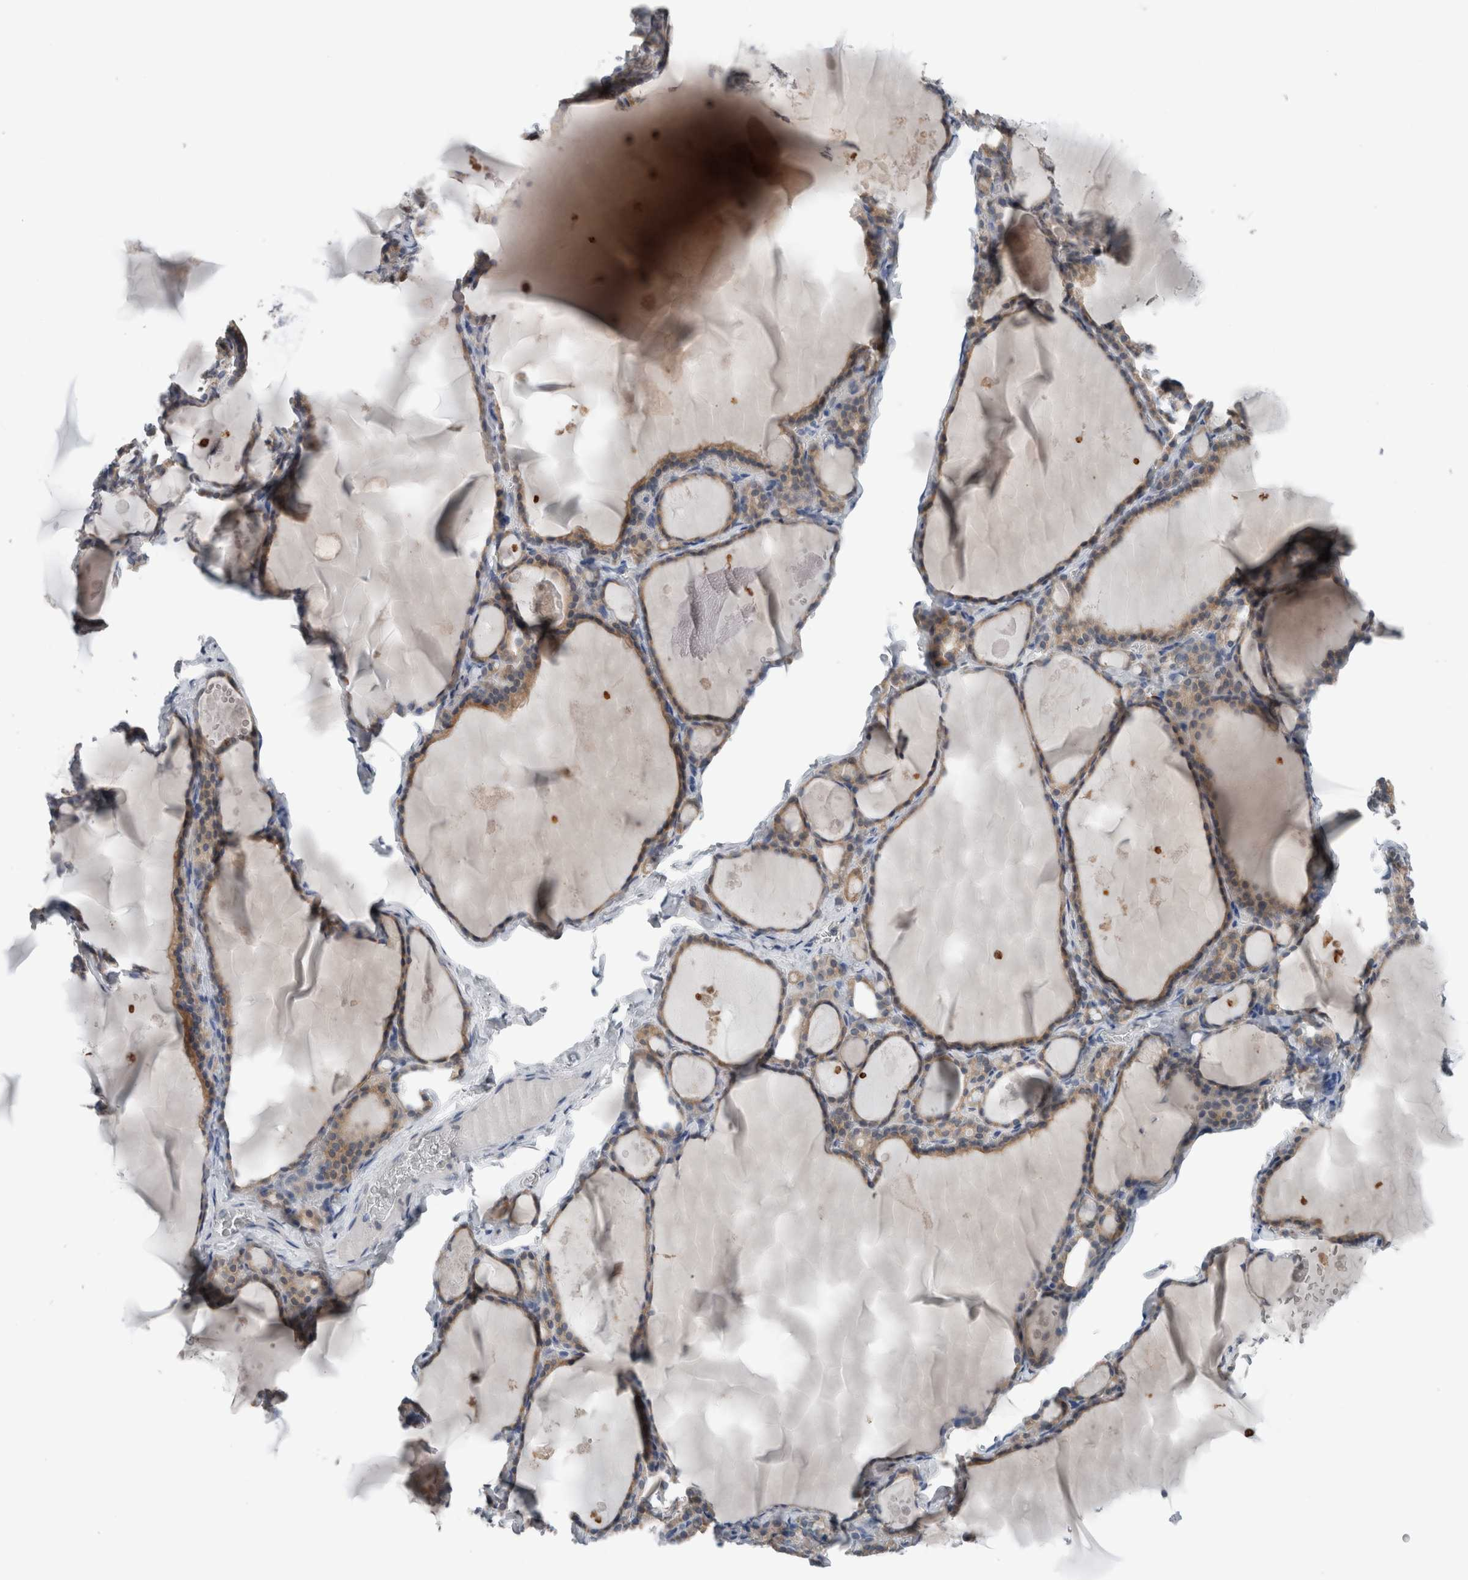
{"staining": {"intensity": "weak", "quantity": ">75%", "location": "cytoplasmic/membranous"}, "tissue": "thyroid gland", "cell_type": "Glandular cells", "image_type": "normal", "snomed": [{"axis": "morphology", "description": "Normal tissue, NOS"}, {"axis": "topography", "description": "Thyroid gland"}], "caption": "There is low levels of weak cytoplasmic/membranous expression in glandular cells of normal thyroid gland, as demonstrated by immunohistochemical staining (brown color).", "gene": "CRNN", "patient": {"sex": "male", "age": 56}}